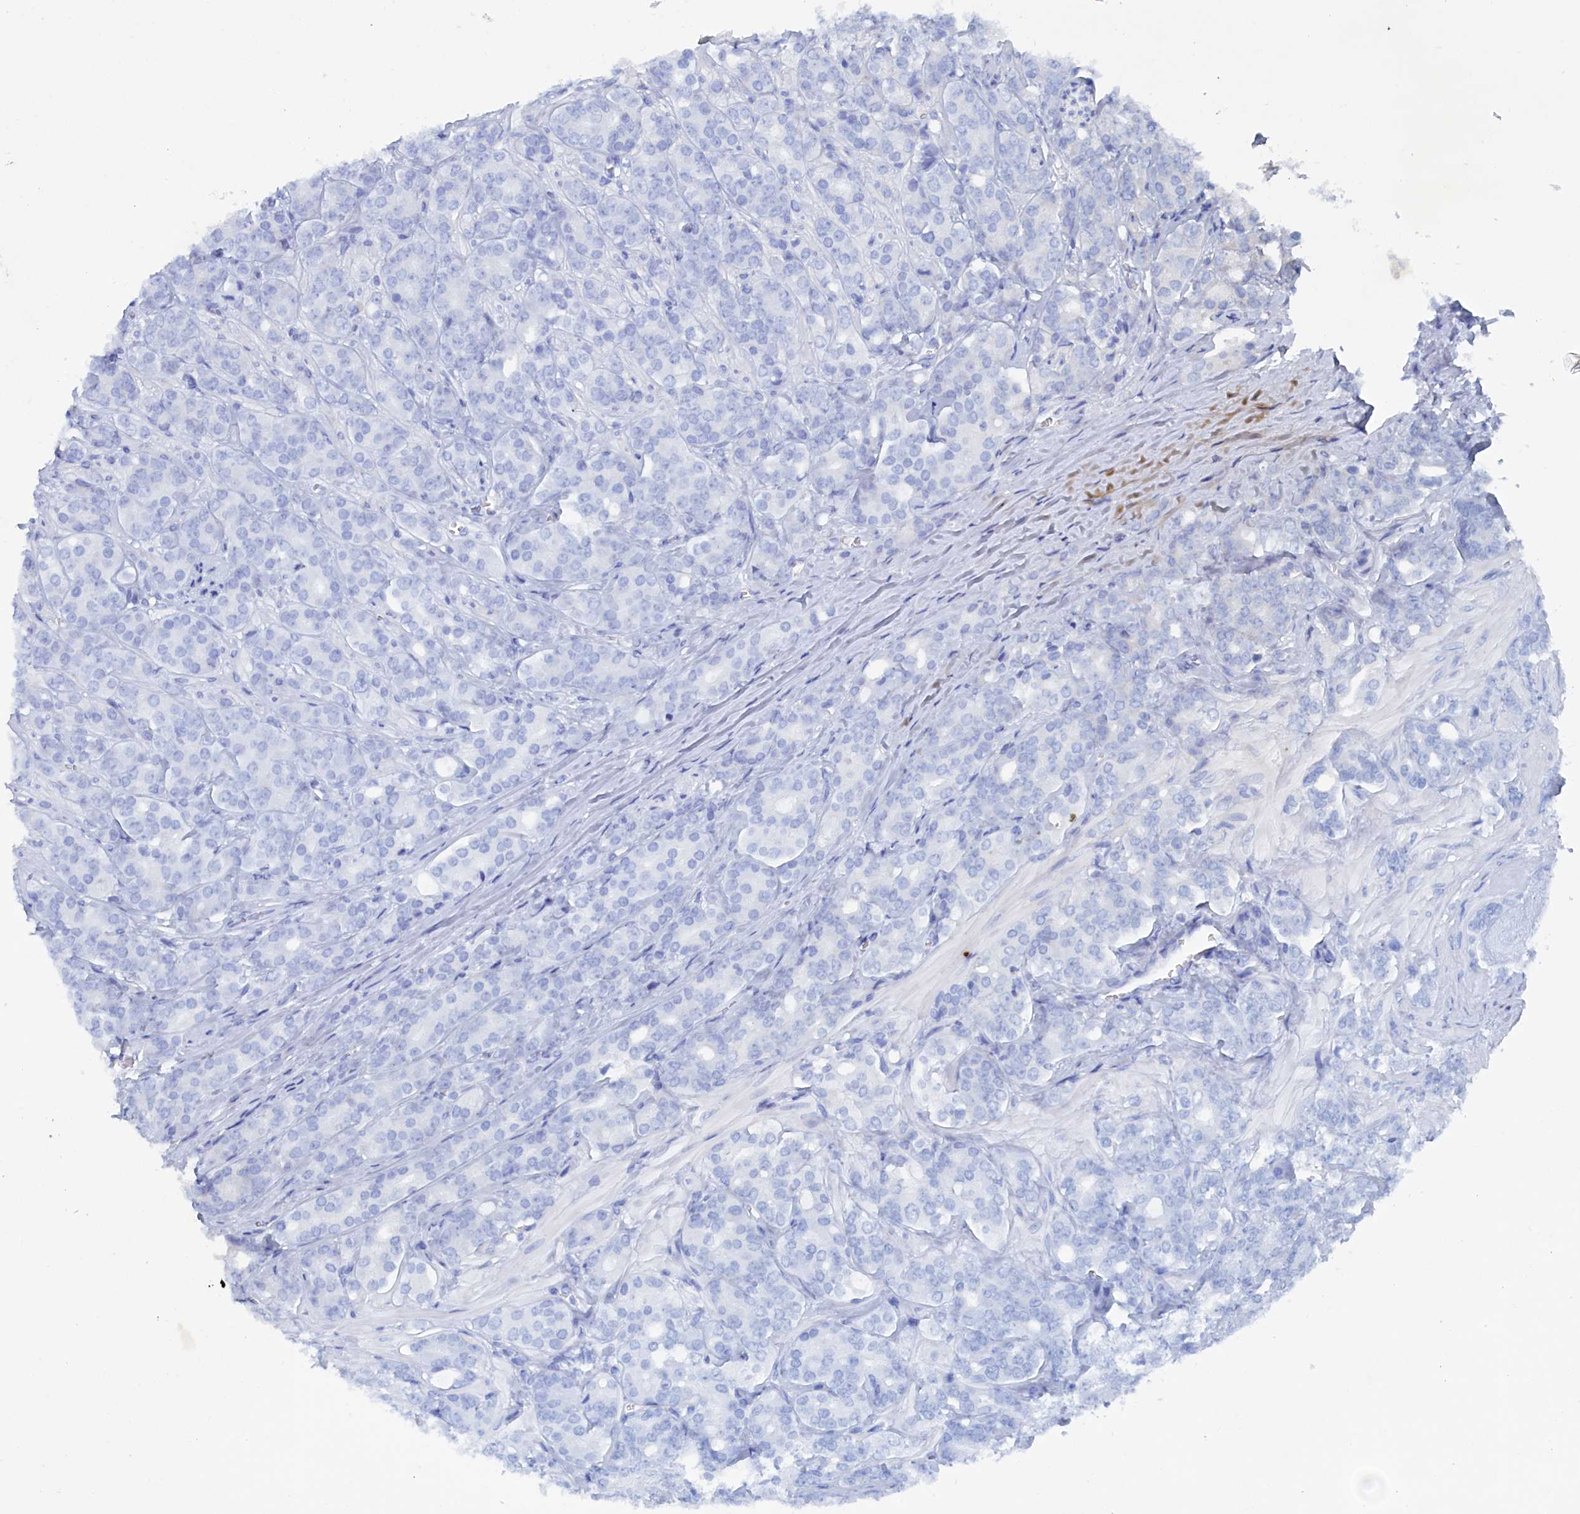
{"staining": {"intensity": "negative", "quantity": "none", "location": "none"}, "tissue": "prostate cancer", "cell_type": "Tumor cells", "image_type": "cancer", "snomed": [{"axis": "morphology", "description": "Adenocarcinoma, High grade"}, {"axis": "topography", "description": "Prostate"}], "caption": "Immunohistochemistry (IHC) image of human prostate adenocarcinoma (high-grade) stained for a protein (brown), which demonstrates no expression in tumor cells.", "gene": "COG7", "patient": {"sex": "male", "age": 62}}